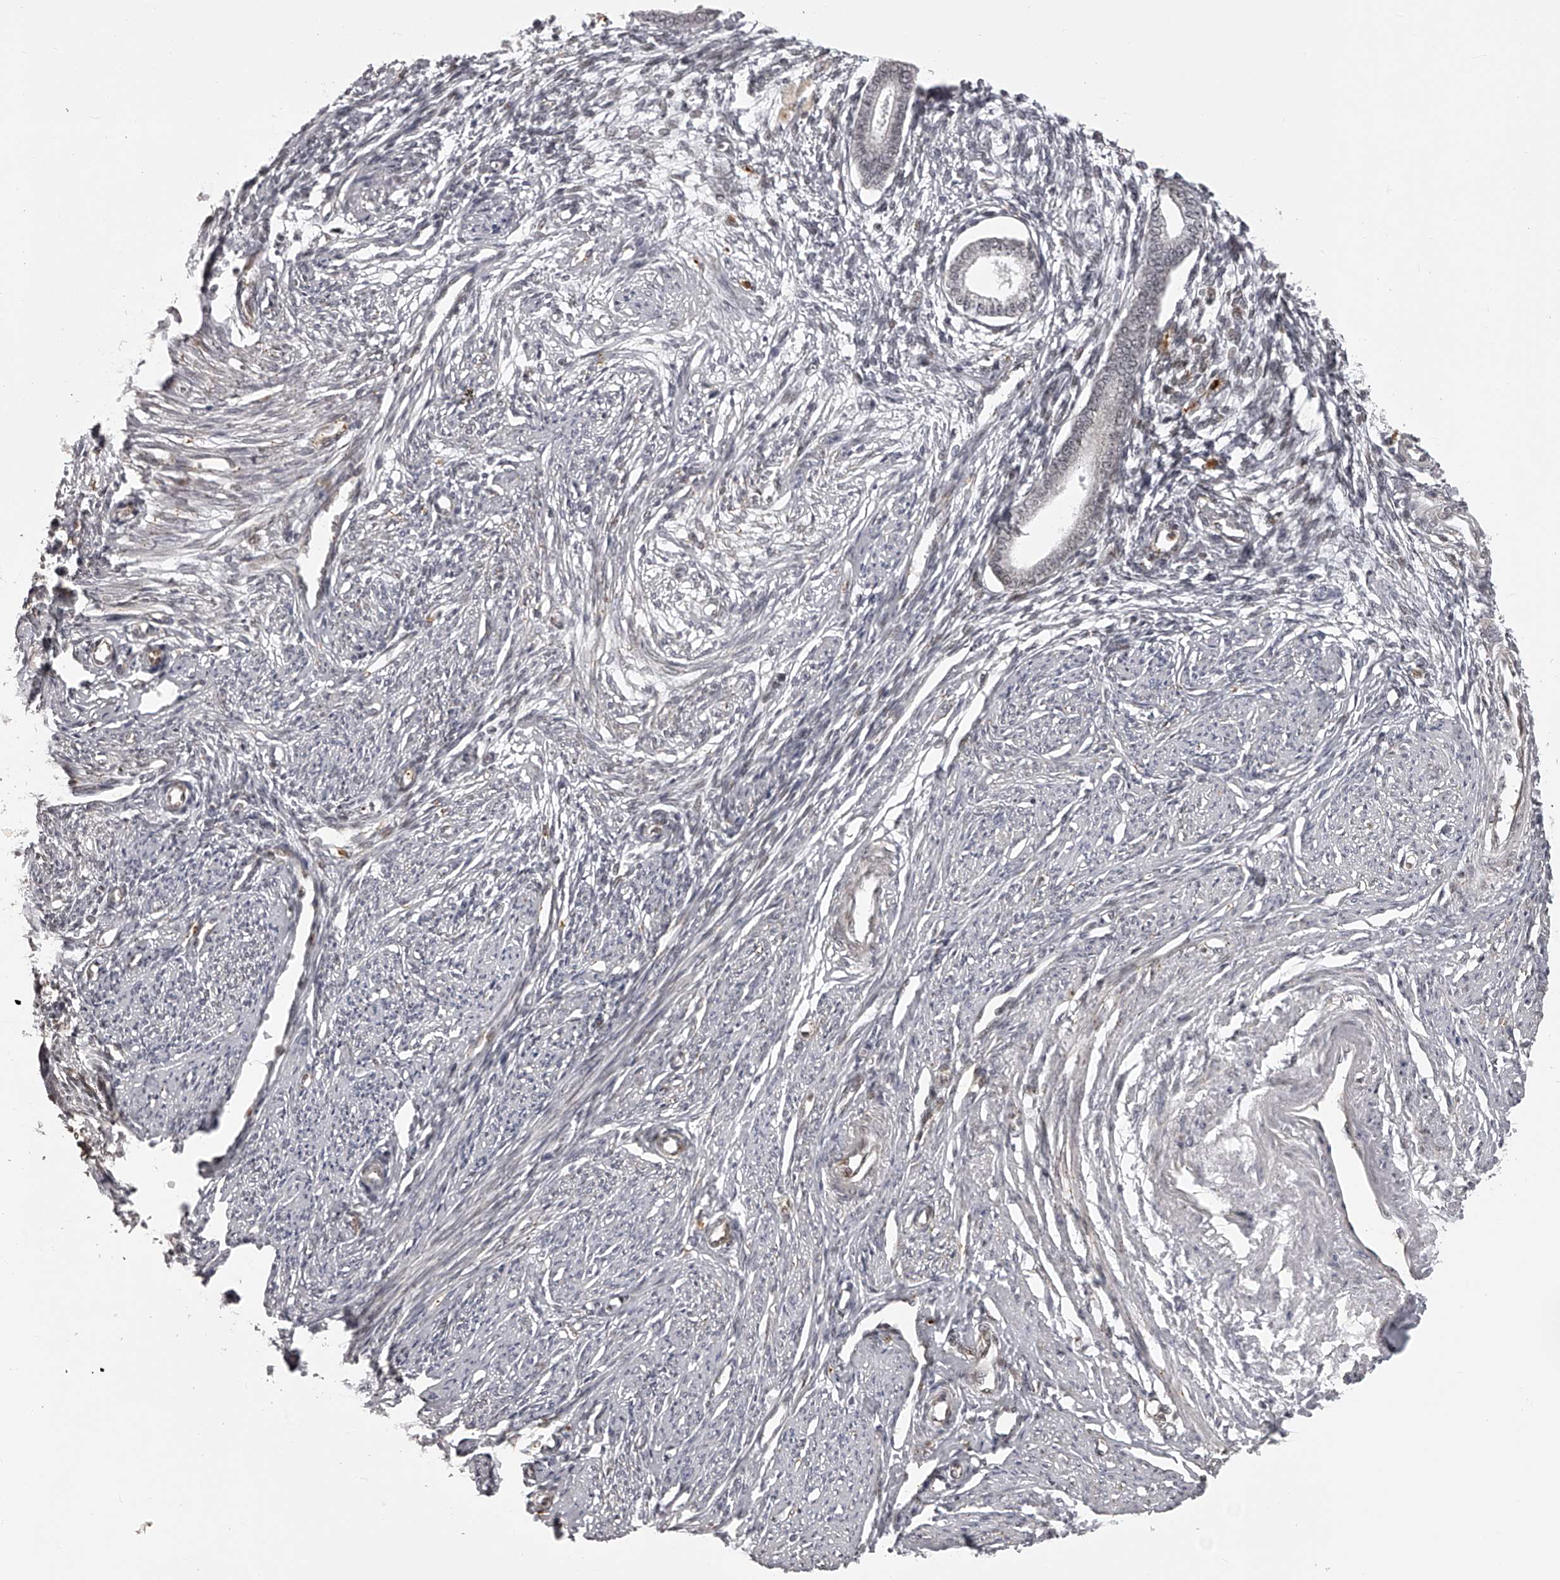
{"staining": {"intensity": "negative", "quantity": "none", "location": "none"}, "tissue": "endometrium", "cell_type": "Cells in endometrial stroma", "image_type": "normal", "snomed": [{"axis": "morphology", "description": "Normal tissue, NOS"}, {"axis": "topography", "description": "Endometrium"}], "caption": "An immunohistochemistry (IHC) micrograph of benign endometrium is shown. There is no staining in cells in endometrial stroma of endometrium.", "gene": "ODF2L", "patient": {"sex": "female", "age": 56}}